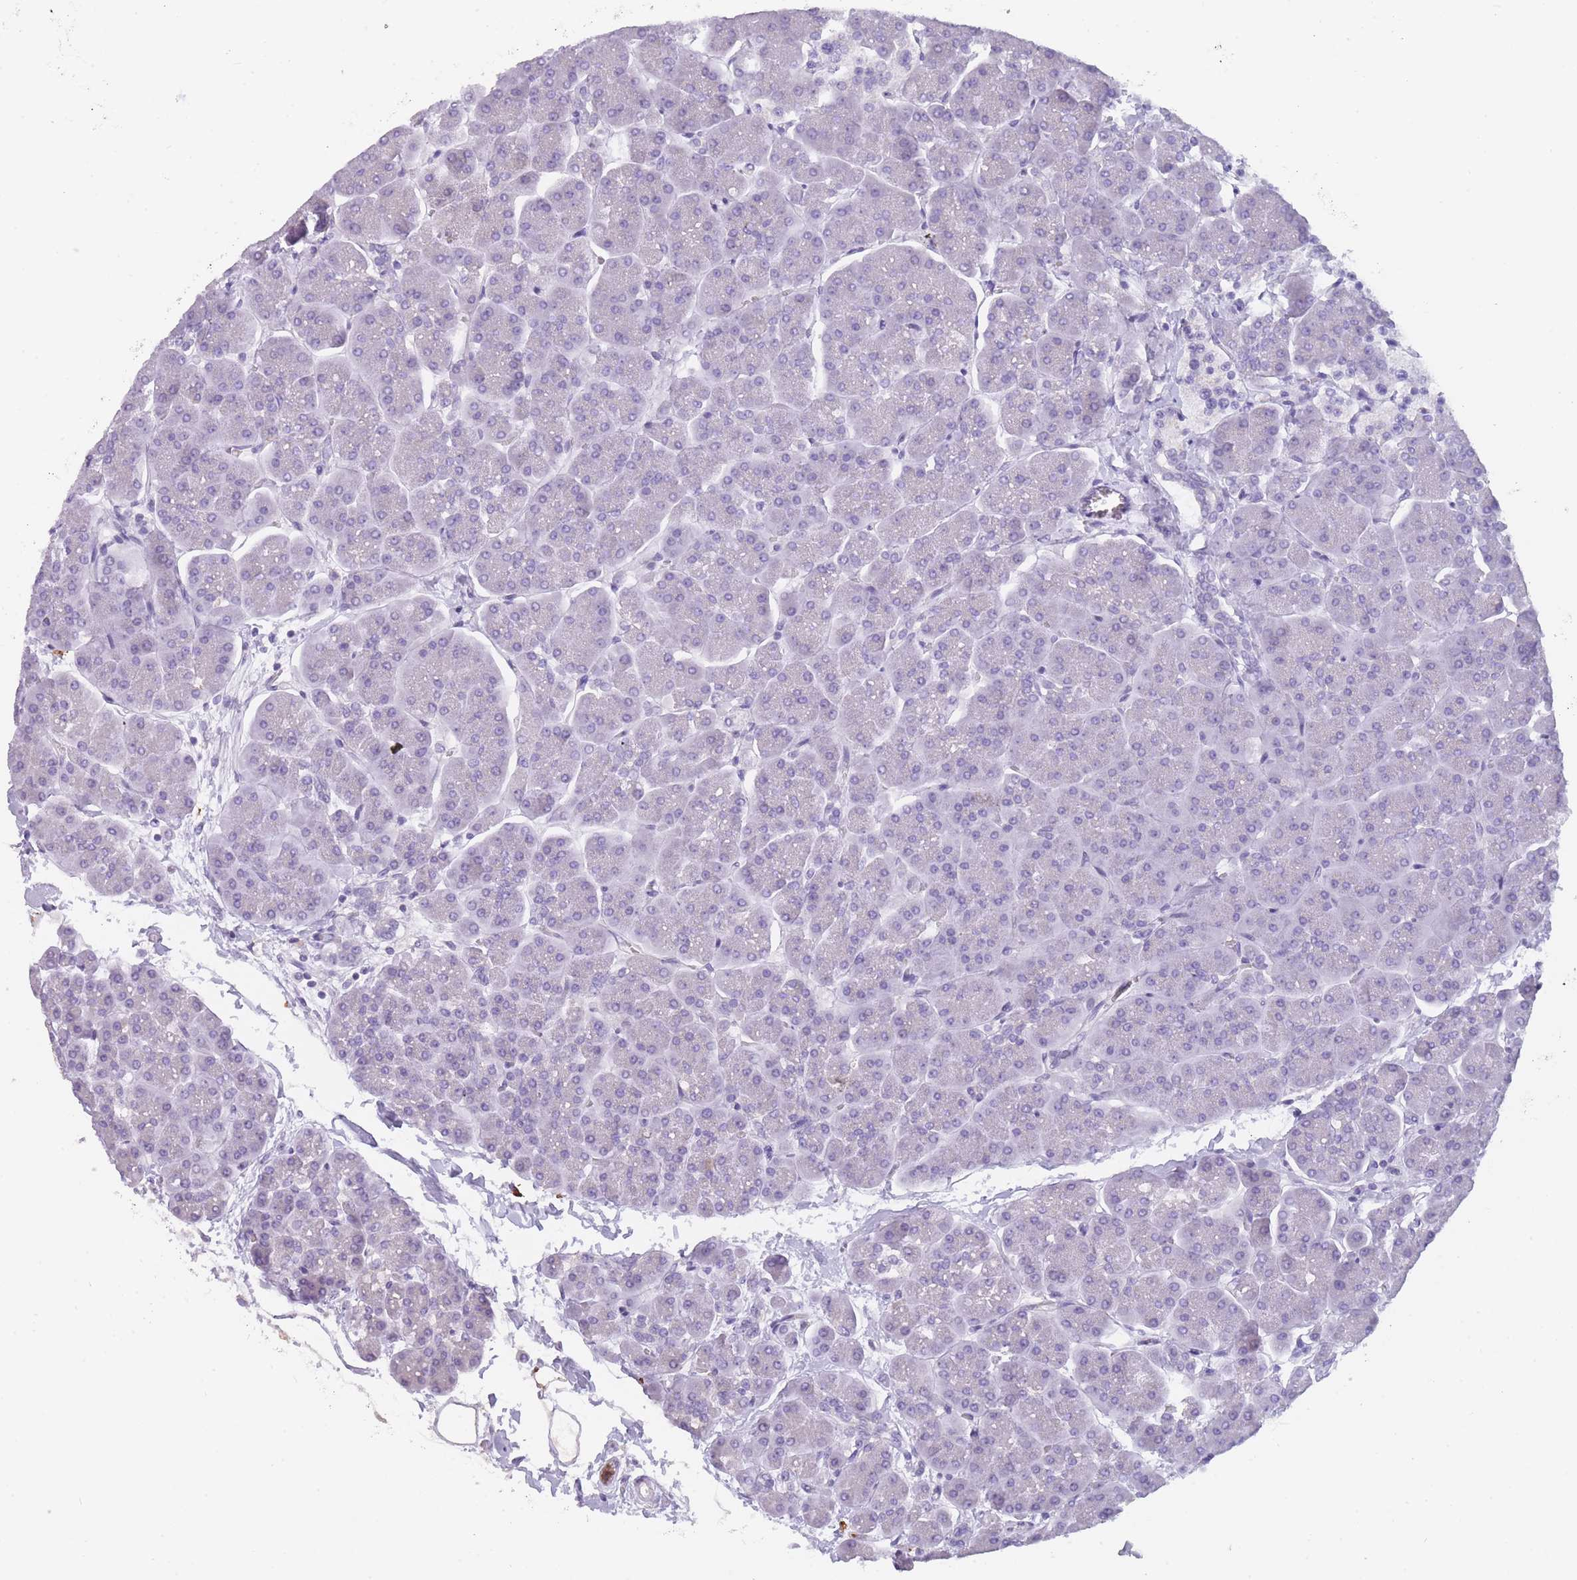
{"staining": {"intensity": "negative", "quantity": "none", "location": "none"}, "tissue": "pancreas", "cell_type": "Exocrine glandular cells", "image_type": "normal", "snomed": [{"axis": "morphology", "description": "Normal tissue, NOS"}, {"axis": "topography", "description": "Pancreas"}, {"axis": "topography", "description": "Peripheral nerve tissue"}], "caption": "DAB (3,3'-diaminobenzidine) immunohistochemical staining of normal pancreas displays no significant positivity in exocrine glandular cells.", "gene": "CR1L", "patient": {"sex": "male", "age": 54}}